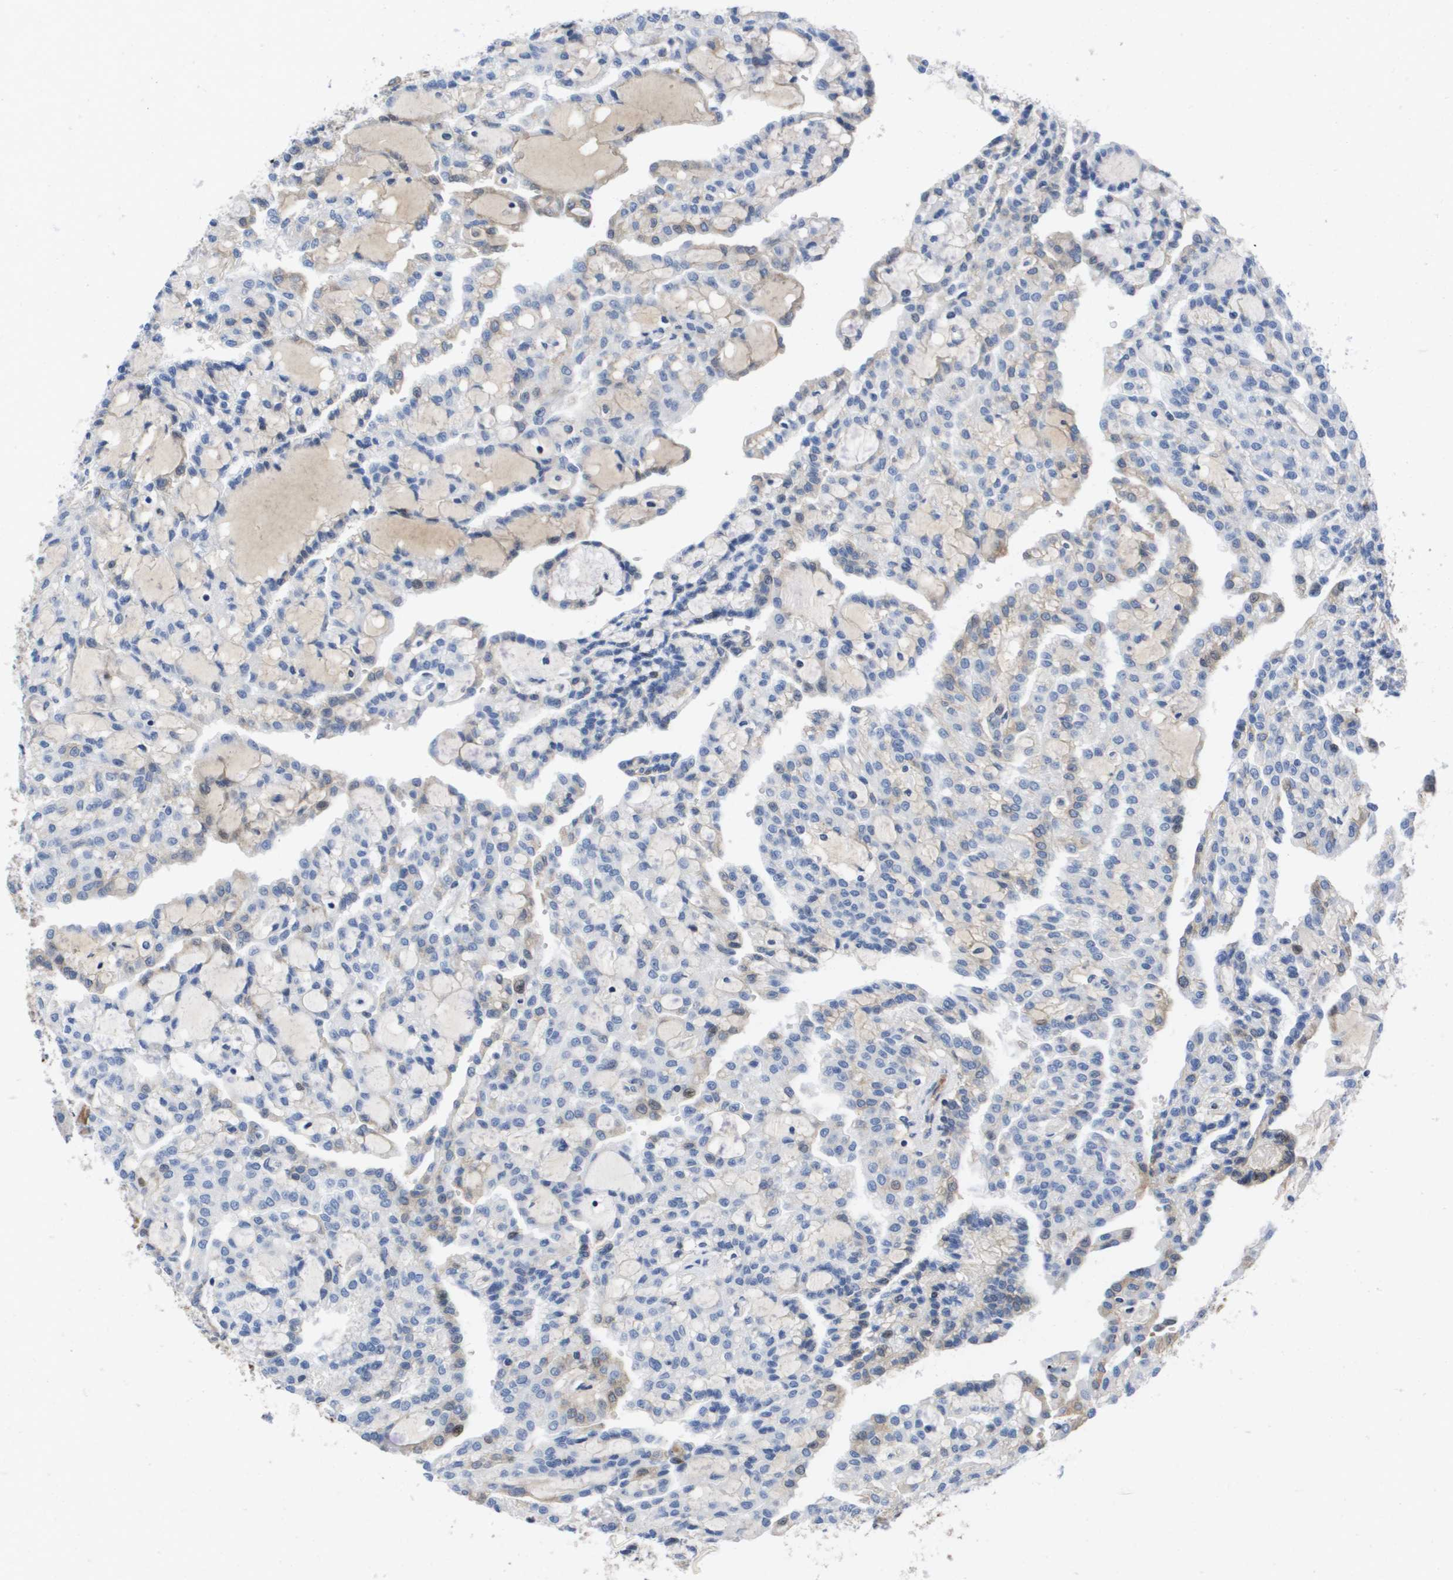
{"staining": {"intensity": "weak", "quantity": "<25%", "location": "cytoplasmic/membranous"}, "tissue": "renal cancer", "cell_type": "Tumor cells", "image_type": "cancer", "snomed": [{"axis": "morphology", "description": "Adenocarcinoma, NOS"}, {"axis": "topography", "description": "Kidney"}], "caption": "Tumor cells show no significant expression in adenocarcinoma (renal).", "gene": "SERPINC1", "patient": {"sex": "male", "age": 63}}